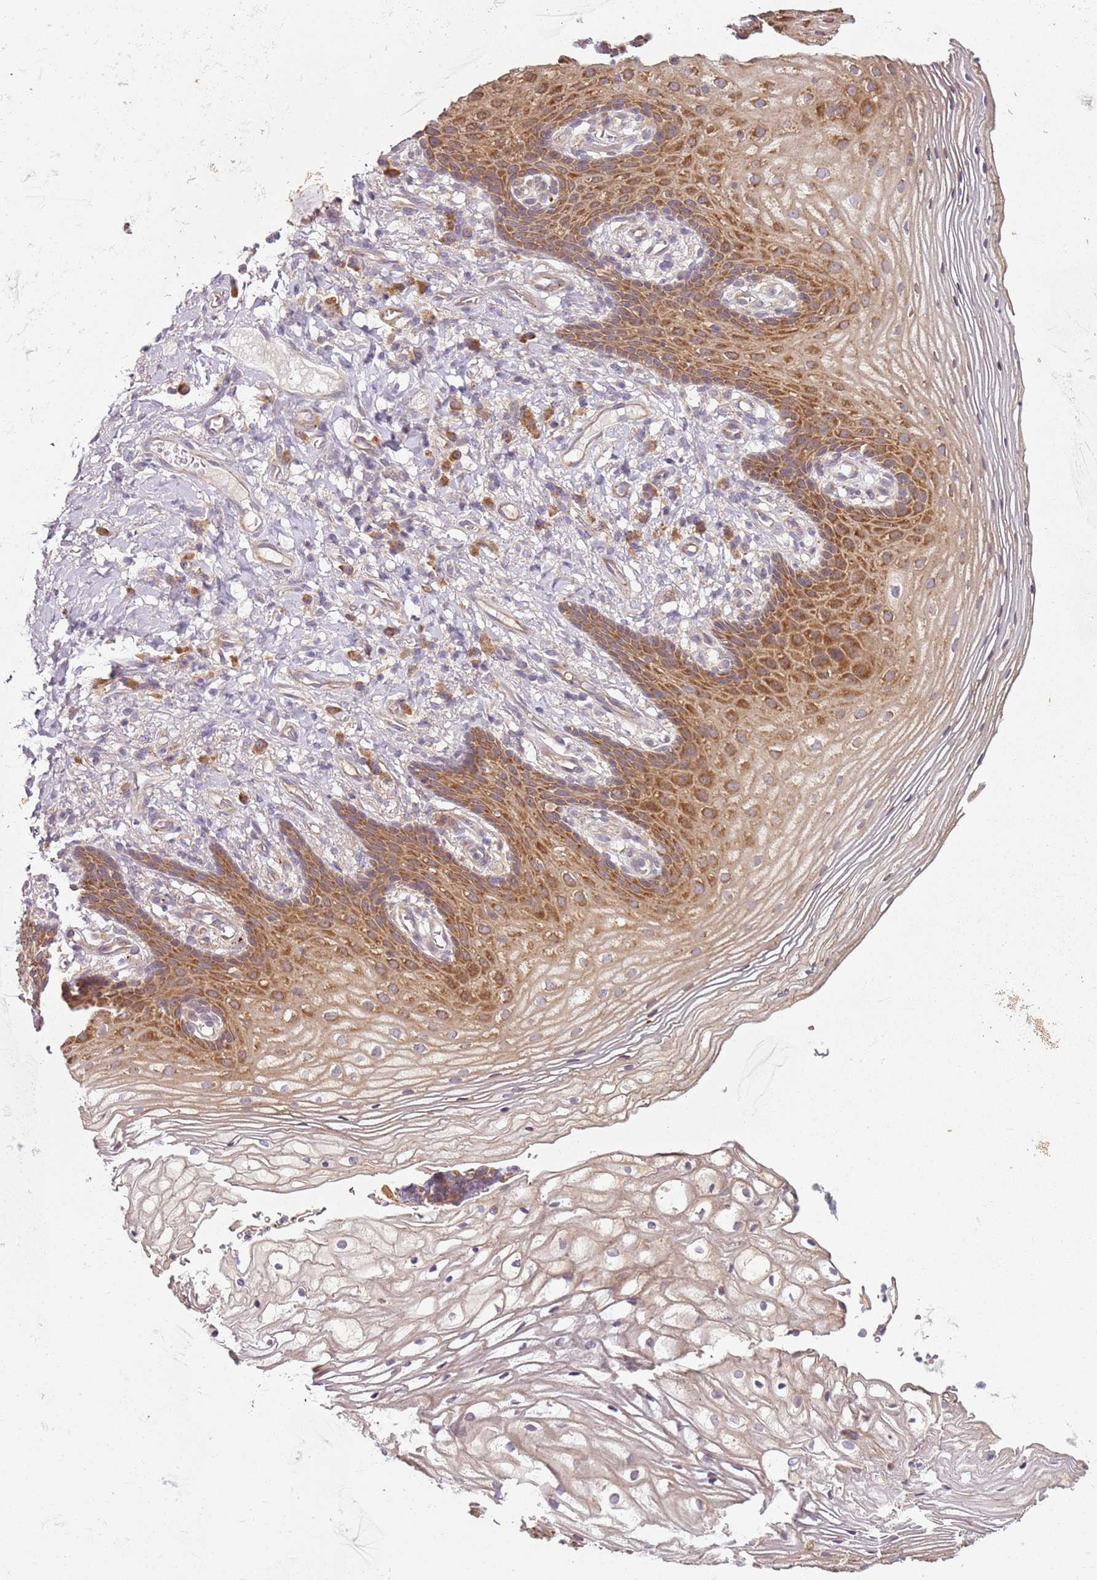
{"staining": {"intensity": "moderate", "quantity": ">75%", "location": "cytoplasmic/membranous"}, "tissue": "vagina", "cell_type": "Squamous epithelial cells", "image_type": "normal", "snomed": [{"axis": "morphology", "description": "Normal tissue, NOS"}, {"axis": "topography", "description": "Vagina"}], "caption": "A medium amount of moderate cytoplasmic/membranous staining is identified in about >75% of squamous epithelial cells in normal vagina.", "gene": "RPS28", "patient": {"sex": "female", "age": 60}}